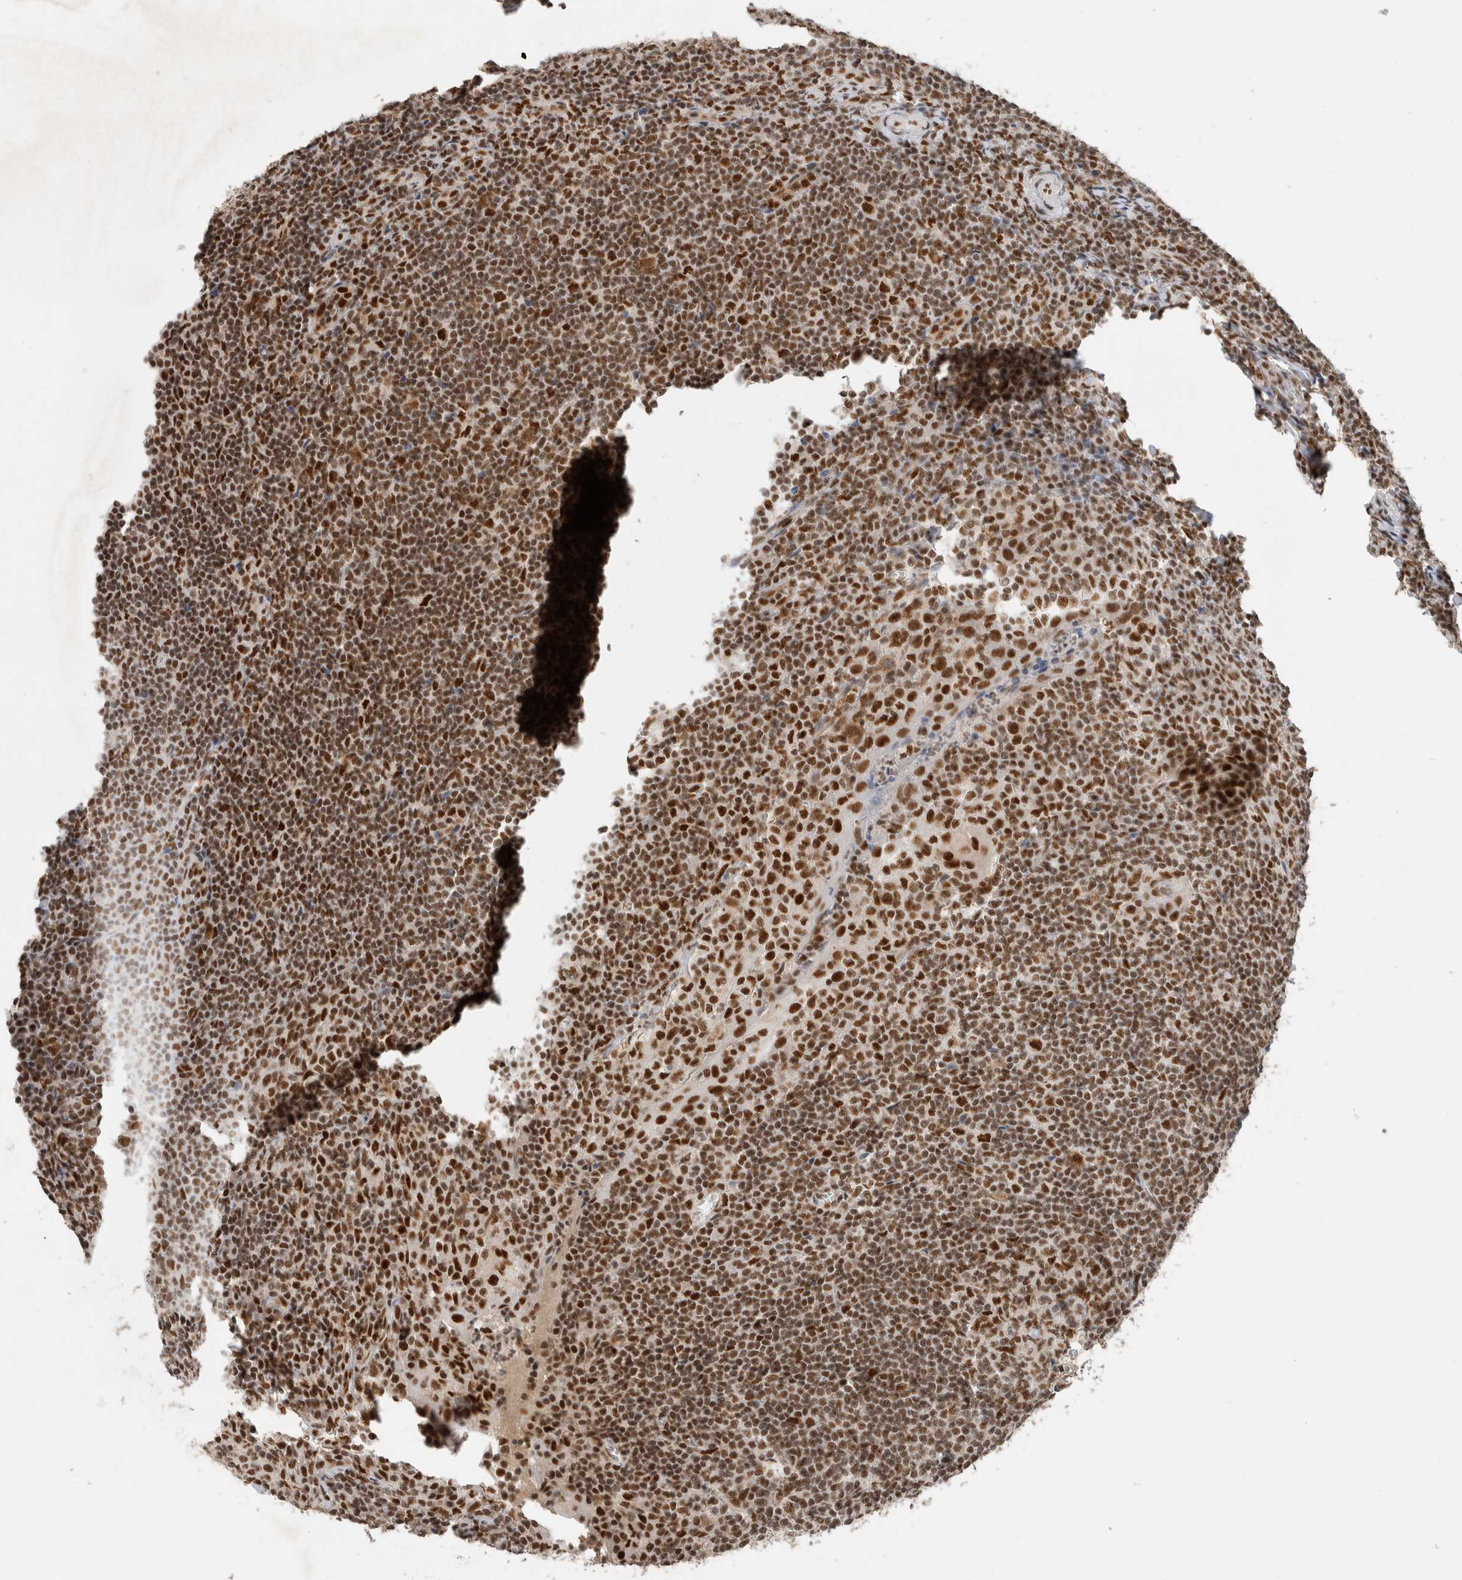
{"staining": {"intensity": "strong", "quantity": ">75%", "location": "nuclear"}, "tissue": "tonsil", "cell_type": "Germinal center cells", "image_type": "normal", "snomed": [{"axis": "morphology", "description": "Normal tissue, NOS"}, {"axis": "topography", "description": "Tonsil"}], "caption": "The immunohistochemical stain shows strong nuclear expression in germinal center cells of unremarkable tonsil.", "gene": "DDX42", "patient": {"sex": "male", "age": 37}}